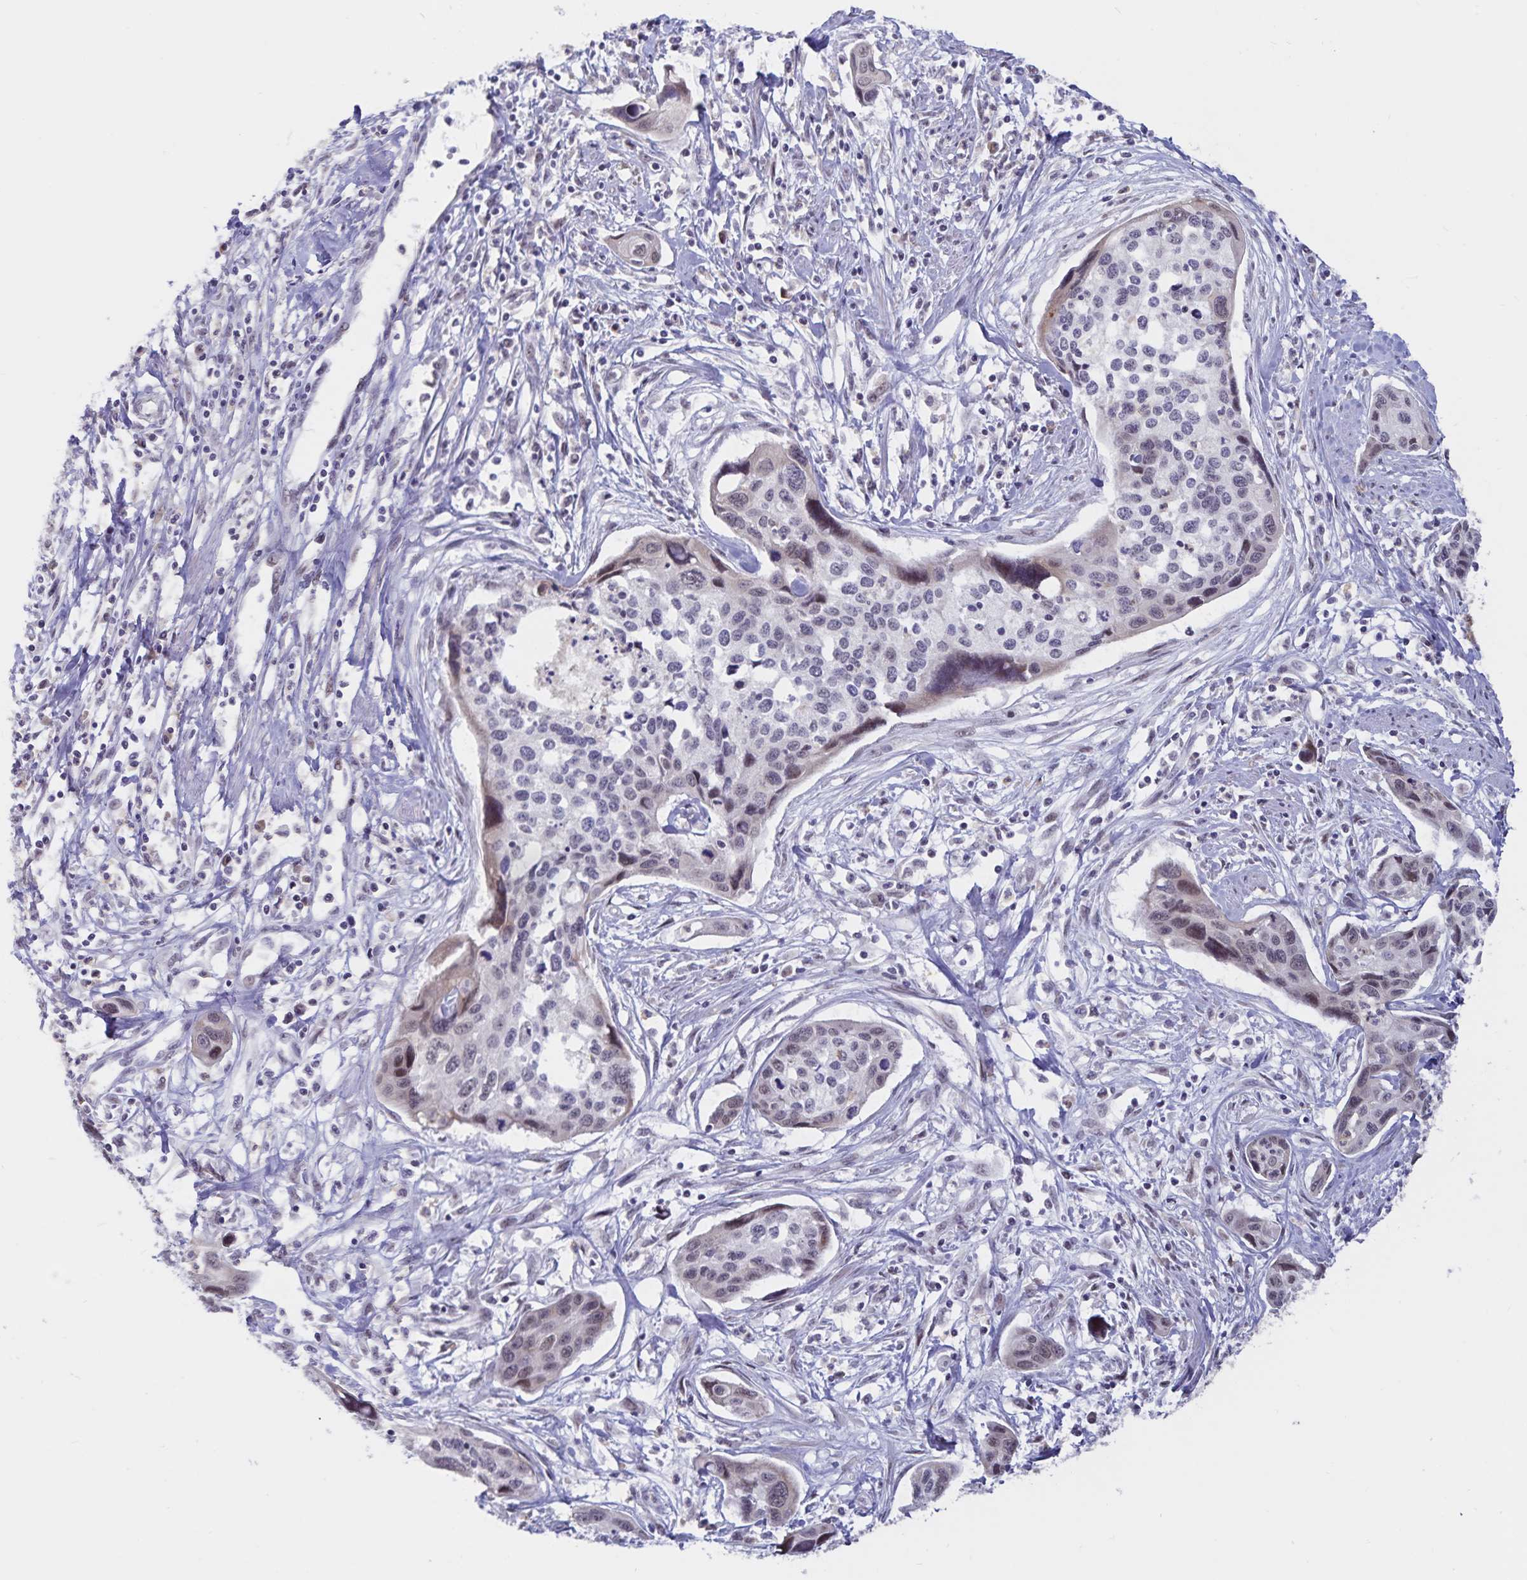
{"staining": {"intensity": "negative", "quantity": "none", "location": "none"}, "tissue": "cervical cancer", "cell_type": "Tumor cells", "image_type": "cancer", "snomed": [{"axis": "morphology", "description": "Squamous cell carcinoma, NOS"}, {"axis": "topography", "description": "Cervix"}], "caption": "A micrograph of human squamous cell carcinoma (cervical) is negative for staining in tumor cells. (DAB immunohistochemistry (IHC) with hematoxylin counter stain).", "gene": "ATP2A2", "patient": {"sex": "female", "age": 31}}